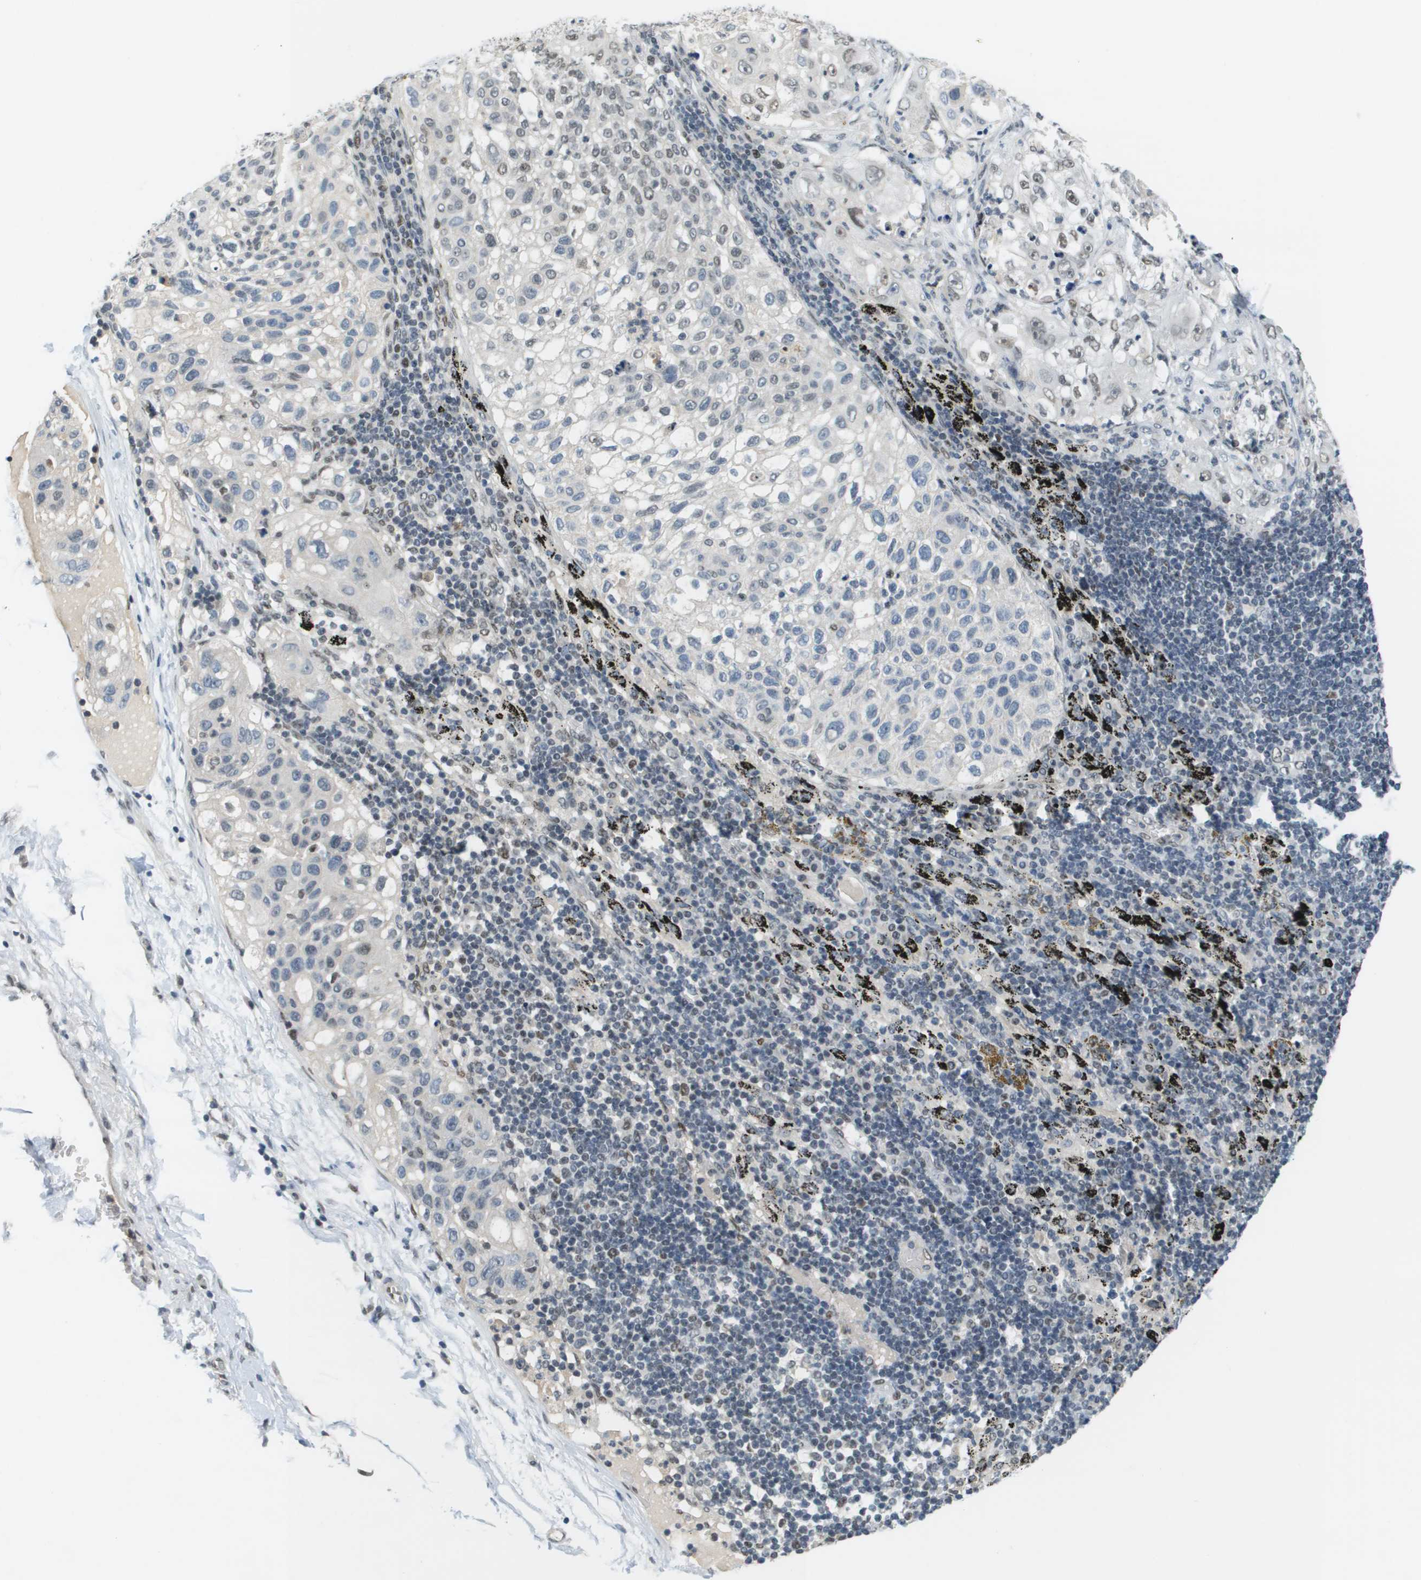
{"staining": {"intensity": "weak", "quantity": "<25%", "location": "nuclear"}, "tissue": "lung cancer", "cell_type": "Tumor cells", "image_type": "cancer", "snomed": [{"axis": "morphology", "description": "Inflammation, NOS"}, {"axis": "morphology", "description": "Squamous cell carcinoma, NOS"}, {"axis": "topography", "description": "Lymph node"}, {"axis": "topography", "description": "Soft tissue"}, {"axis": "topography", "description": "Lung"}], "caption": "Lung squamous cell carcinoma was stained to show a protein in brown. There is no significant positivity in tumor cells.", "gene": "CBX5", "patient": {"sex": "male", "age": 66}}